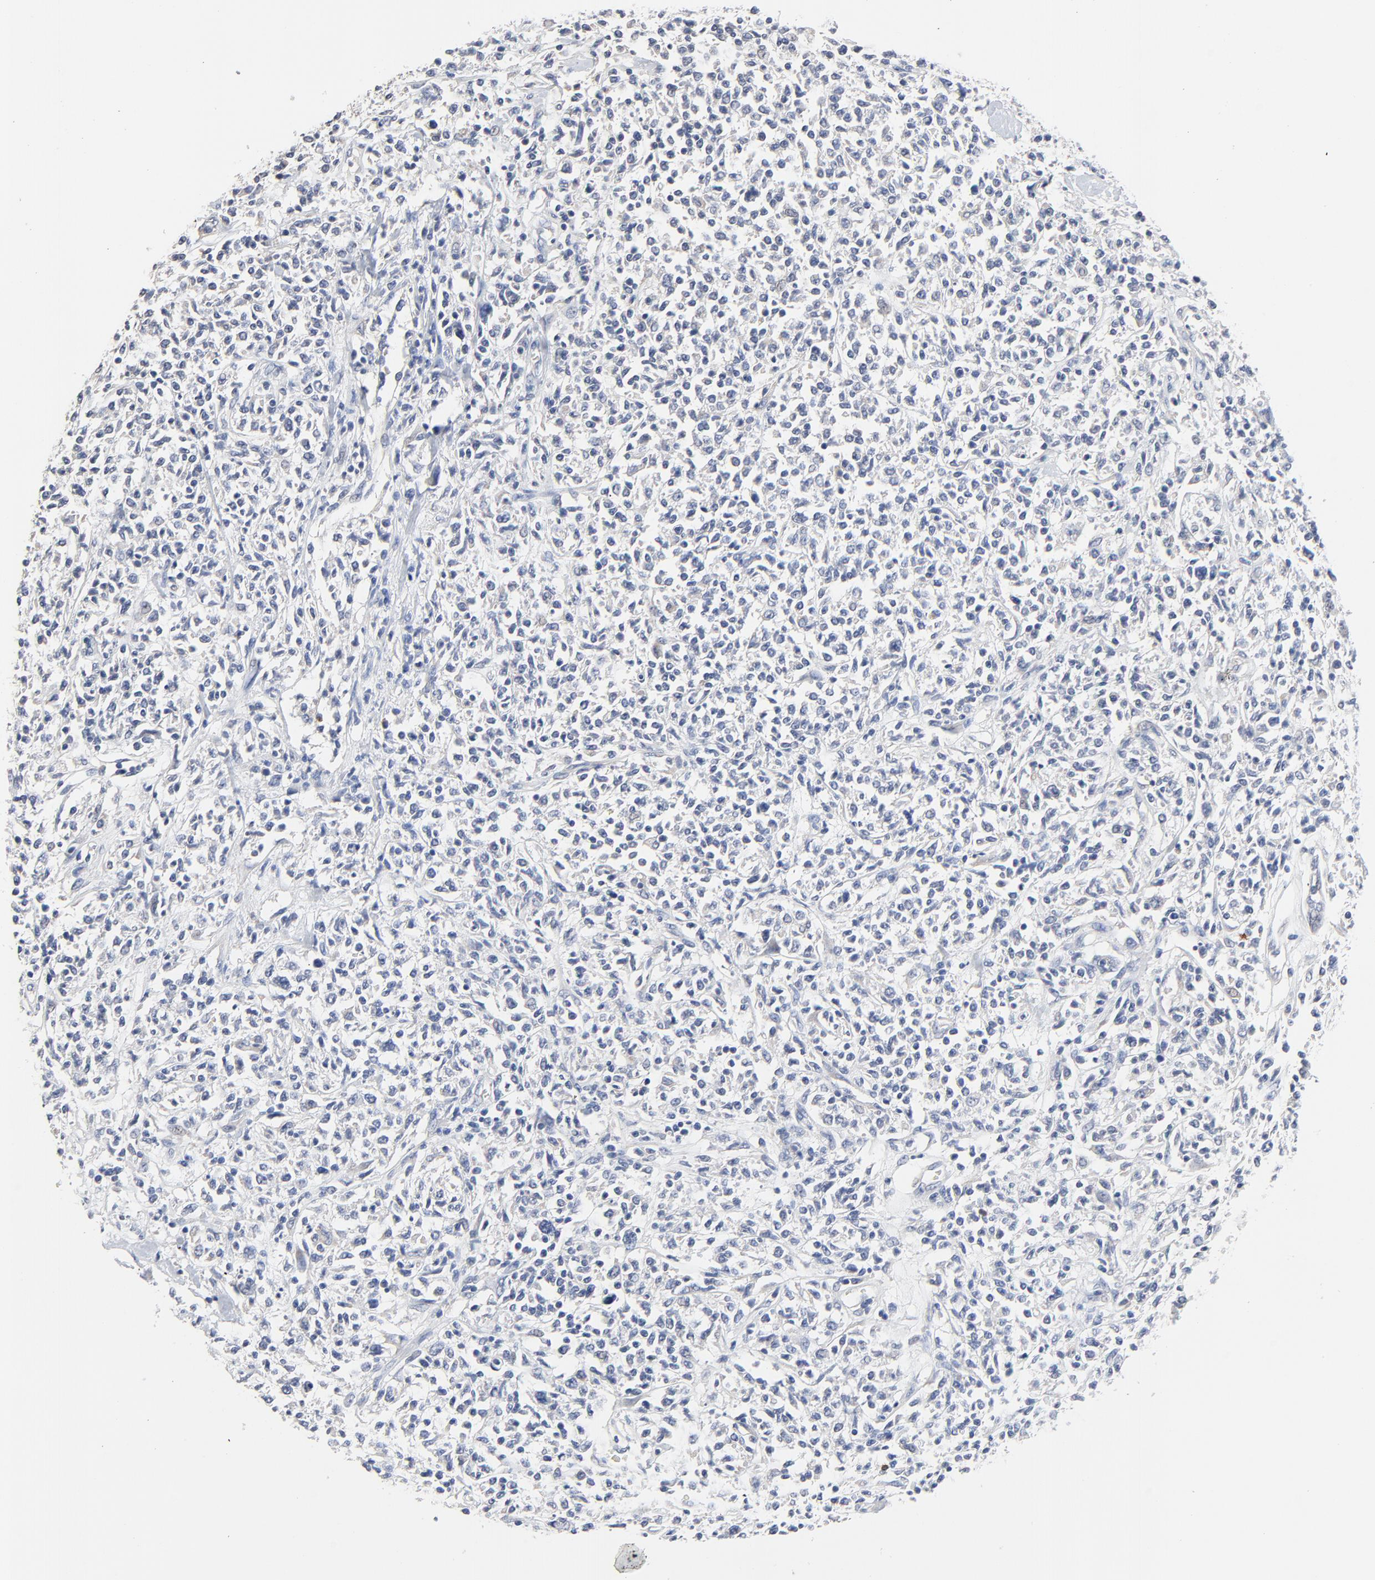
{"staining": {"intensity": "negative", "quantity": "none", "location": "none"}, "tissue": "lymphoma", "cell_type": "Tumor cells", "image_type": "cancer", "snomed": [{"axis": "morphology", "description": "Malignant lymphoma, non-Hodgkin's type, Low grade"}, {"axis": "topography", "description": "Small intestine"}], "caption": "There is no significant expression in tumor cells of lymphoma.", "gene": "FBXL5", "patient": {"sex": "female", "age": 59}}